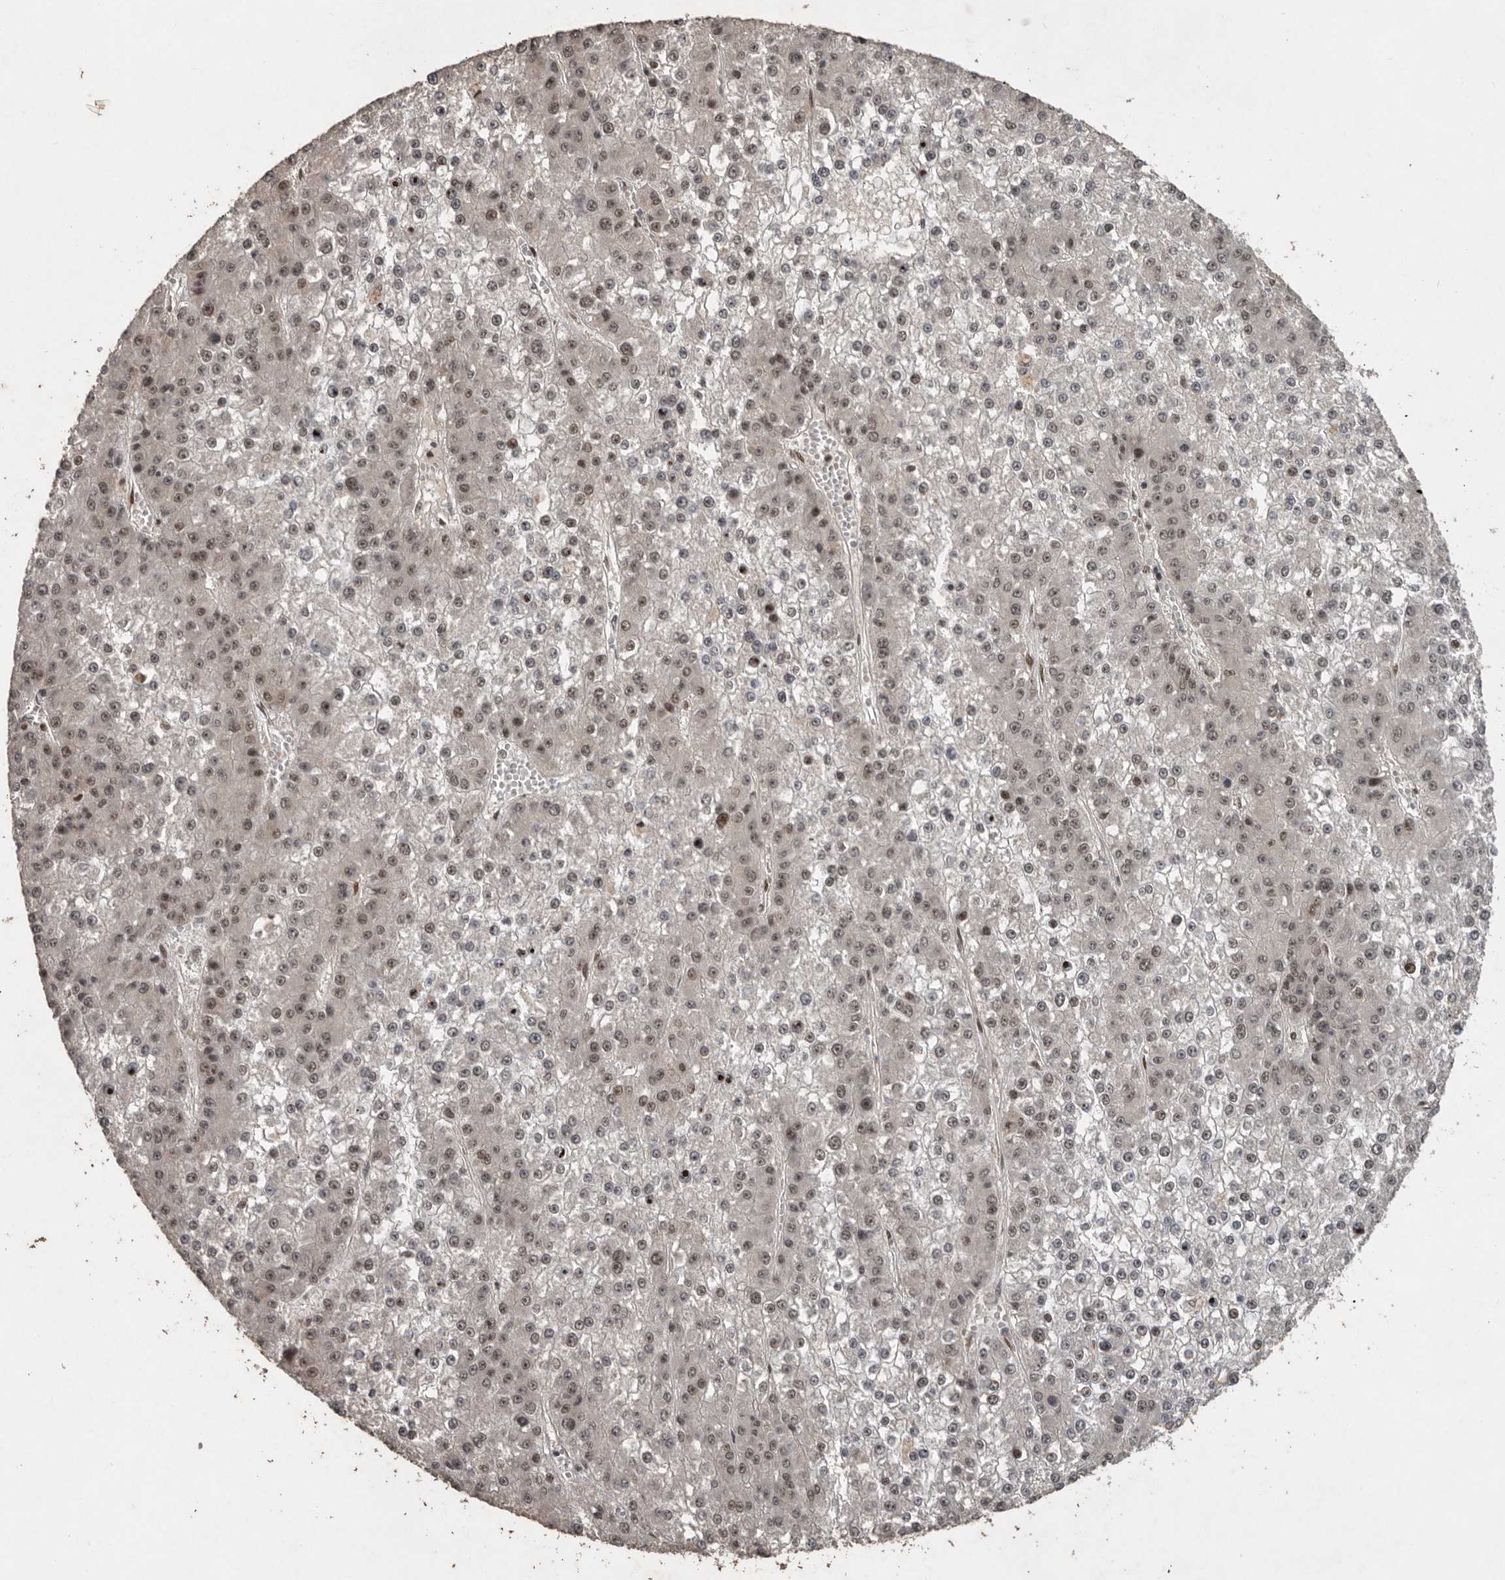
{"staining": {"intensity": "weak", "quantity": "25%-75%", "location": "nuclear"}, "tissue": "liver cancer", "cell_type": "Tumor cells", "image_type": "cancer", "snomed": [{"axis": "morphology", "description": "Carcinoma, Hepatocellular, NOS"}, {"axis": "topography", "description": "Liver"}], "caption": "Protein positivity by immunohistochemistry shows weak nuclear positivity in about 25%-75% of tumor cells in hepatocellular carcinoma (liver).", "gene": "CDC27", "patient": {"sex": "female", "age": 73}}